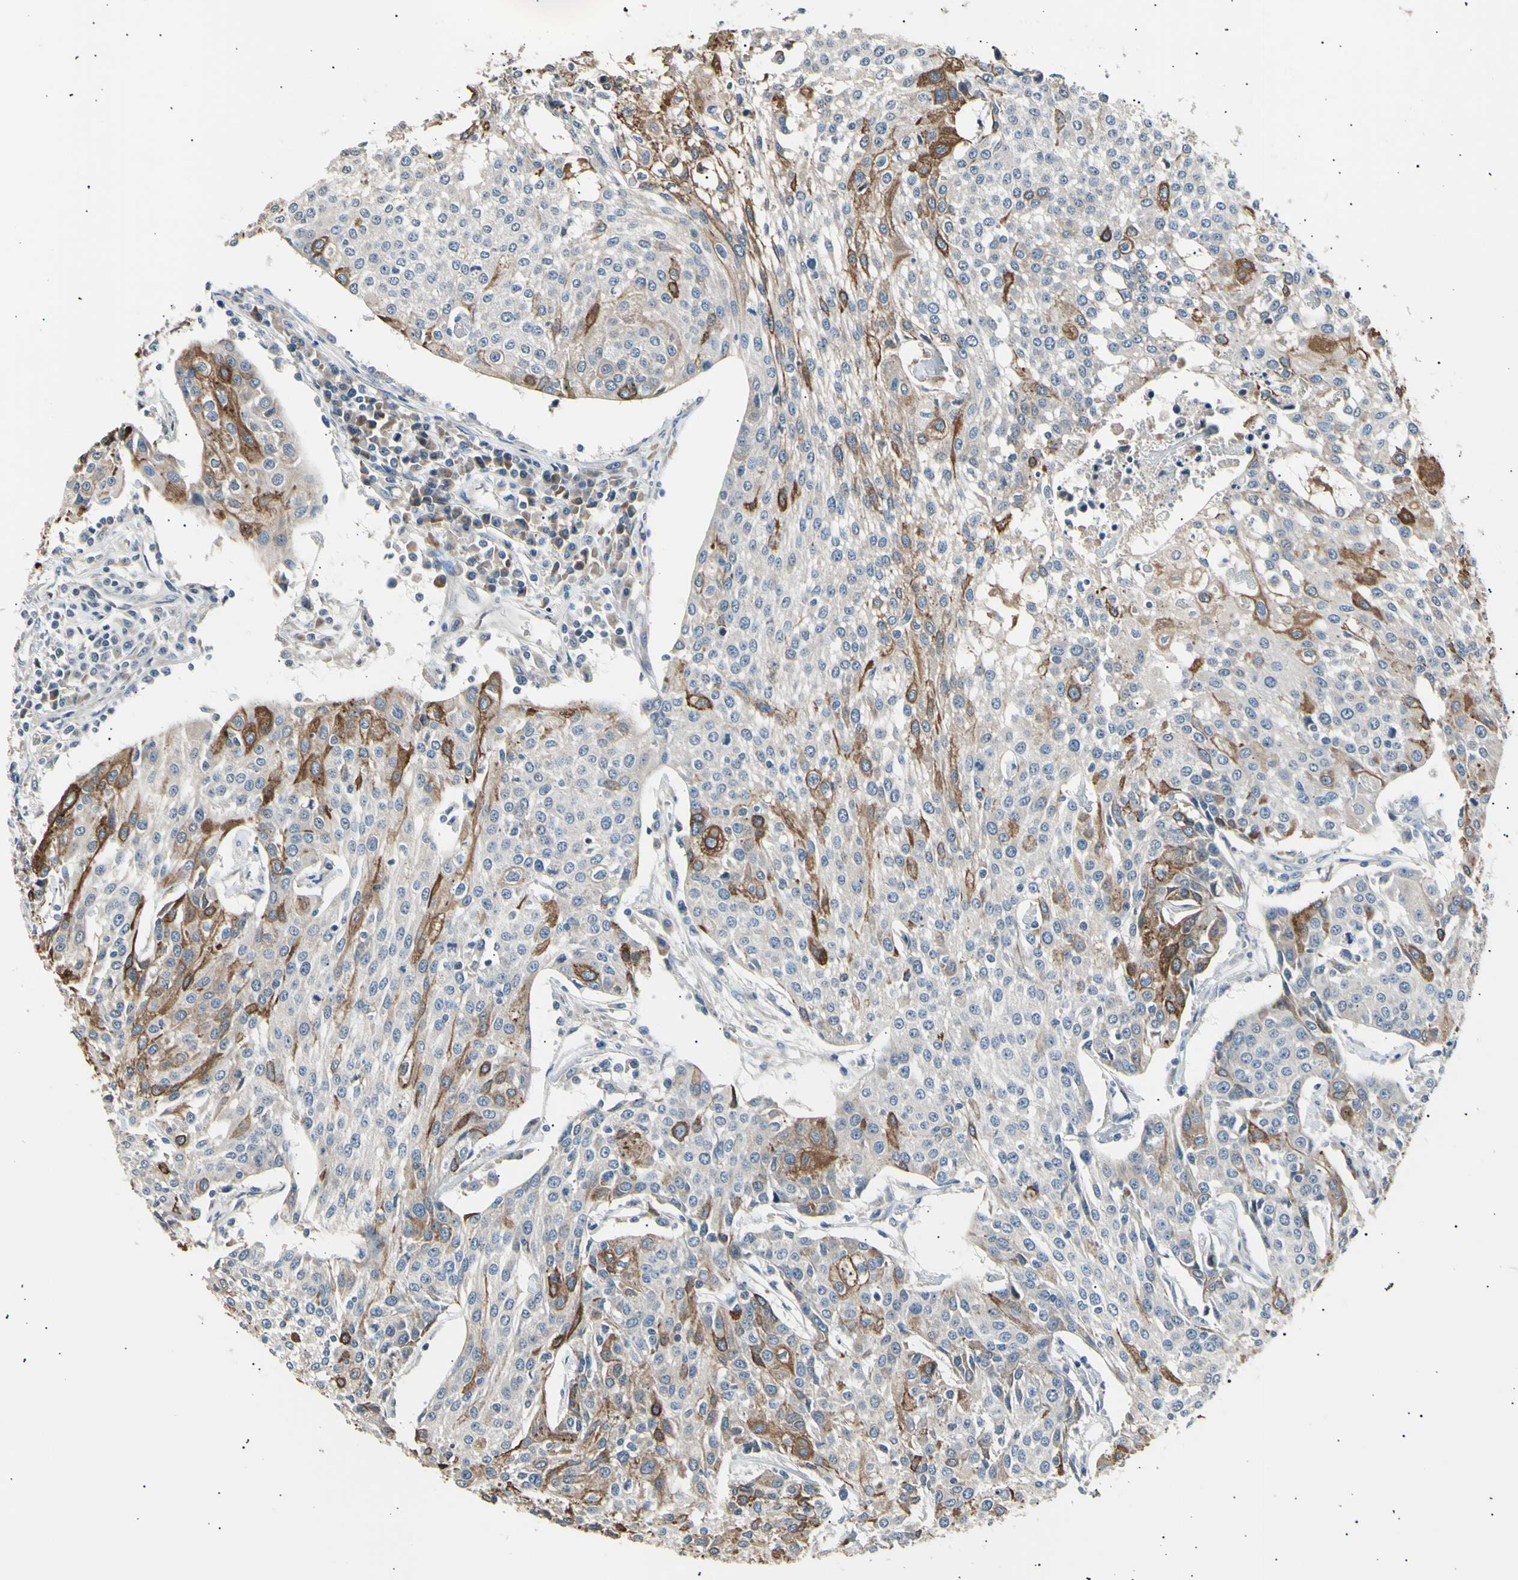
{"staining": {"intensity": "moderate", "quantity": "25%-75%", "location": "cytoplasmic/membranous"}, "tissue": "urothelial cancer", "cell_type": "Tumor cells", "image_type": "cancer", "snomed": [{"axis": "morphology", "description": "Urothelial carcinoma, High grade"}, {"axis": "topography", "description": "Urinary bladder"}], "caption": "A micrograph of human urothelial cancer stained for a protein reveals moderate cytoplasmic/membranous brown staining in tumor cells.", "gene": "ITGA6", "patient": {"sex": "female", "age": 85}}